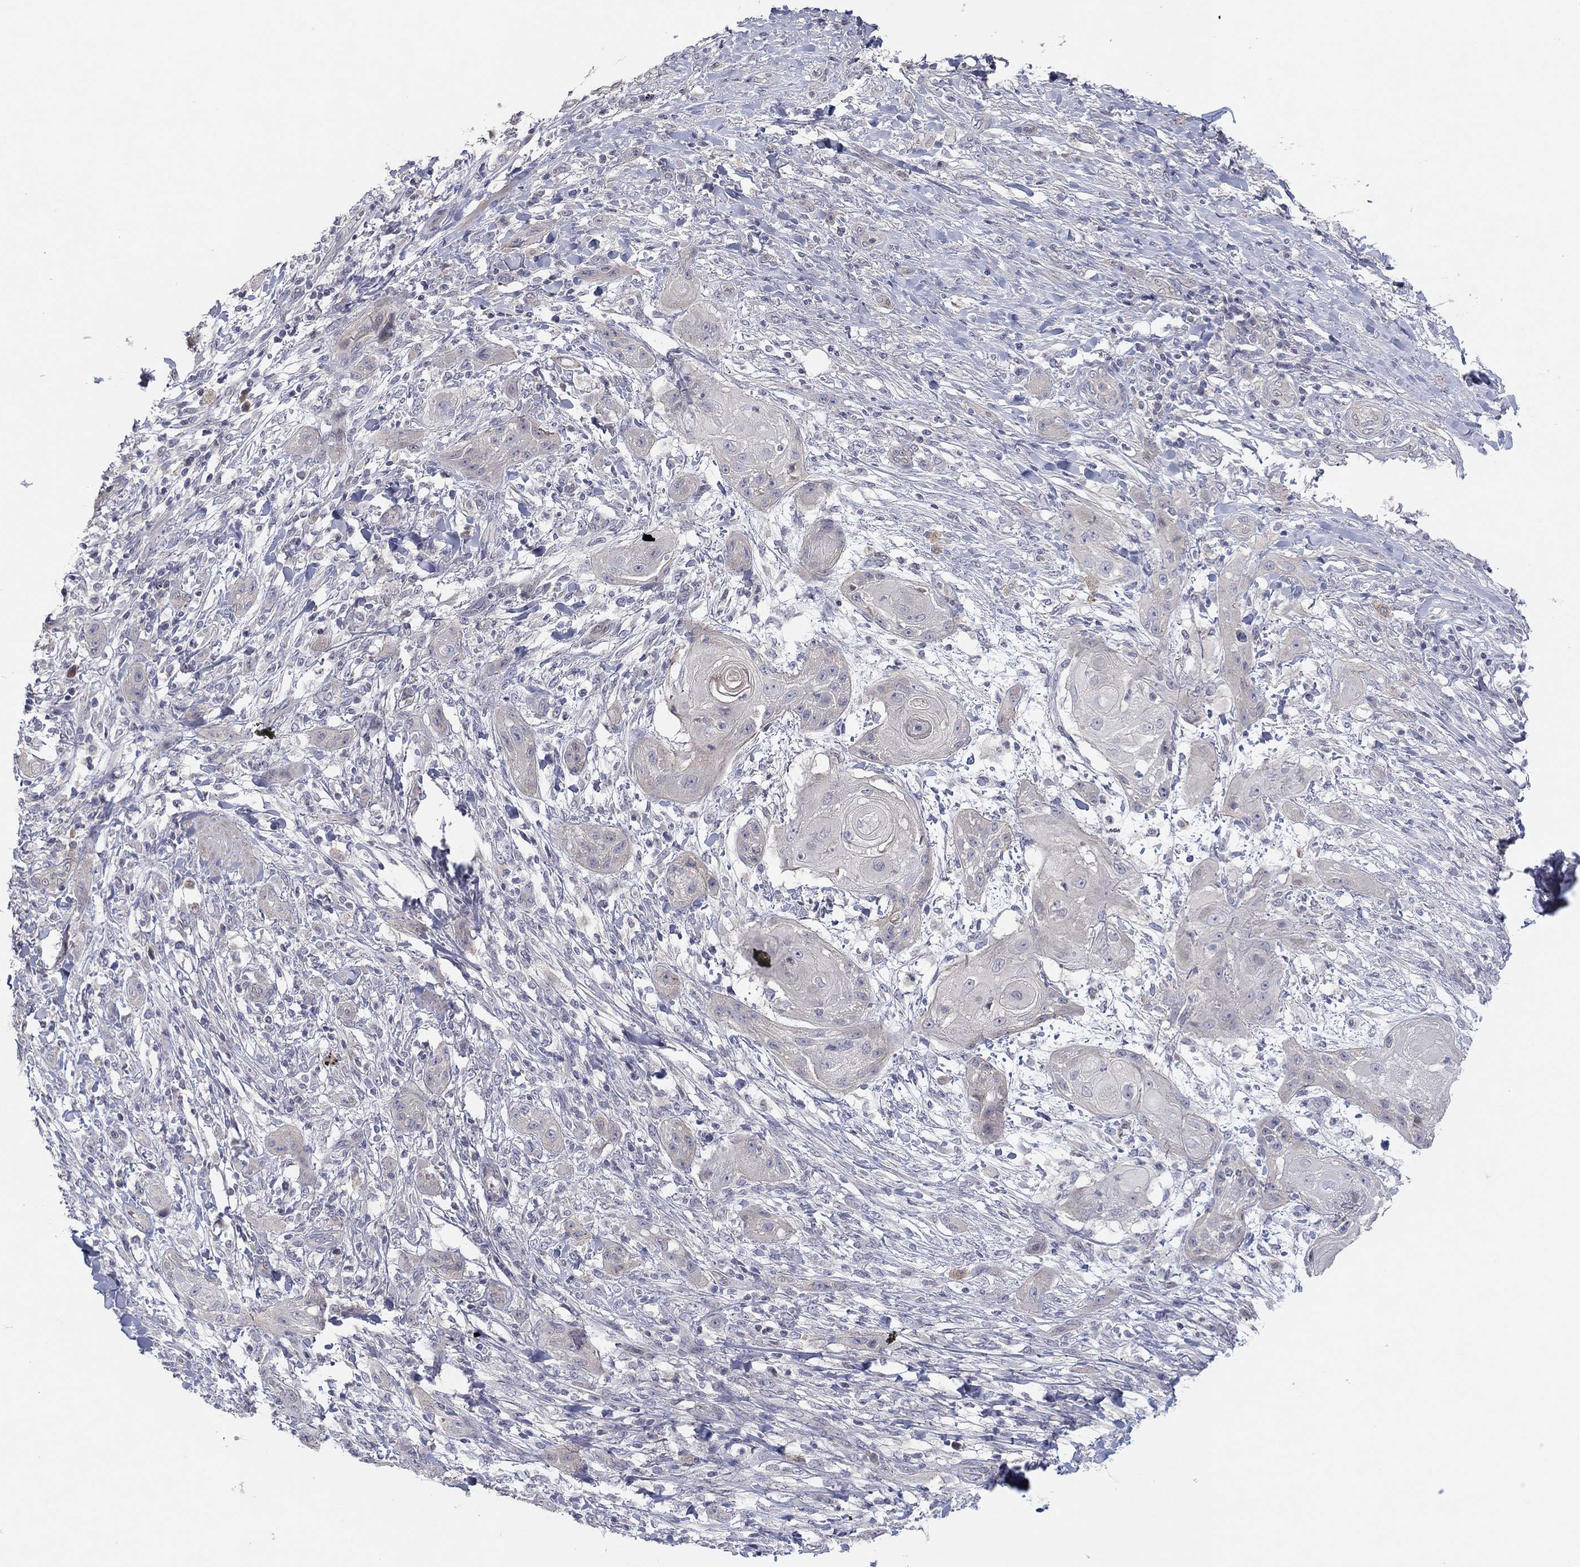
{"staining": {"intensity": "negative", "quantity": "none", "location": "none"}, "tissue": "skin cancer", "cell_type": "Tumor cells", "image_type": "cancer", "snomed": [{"axis": "morphology", "description": "Squamous cell carcinoma, NOS"}, {"axis": "topography", "description": "Skin"}], "caption": "This is an immunohistochemistry (IHC) micrograph of skin squamous cell carcinoma. There is no positivity in tumor cells.", "gene": "AMN1", "patient": {"sex": "male", "age": 62}}